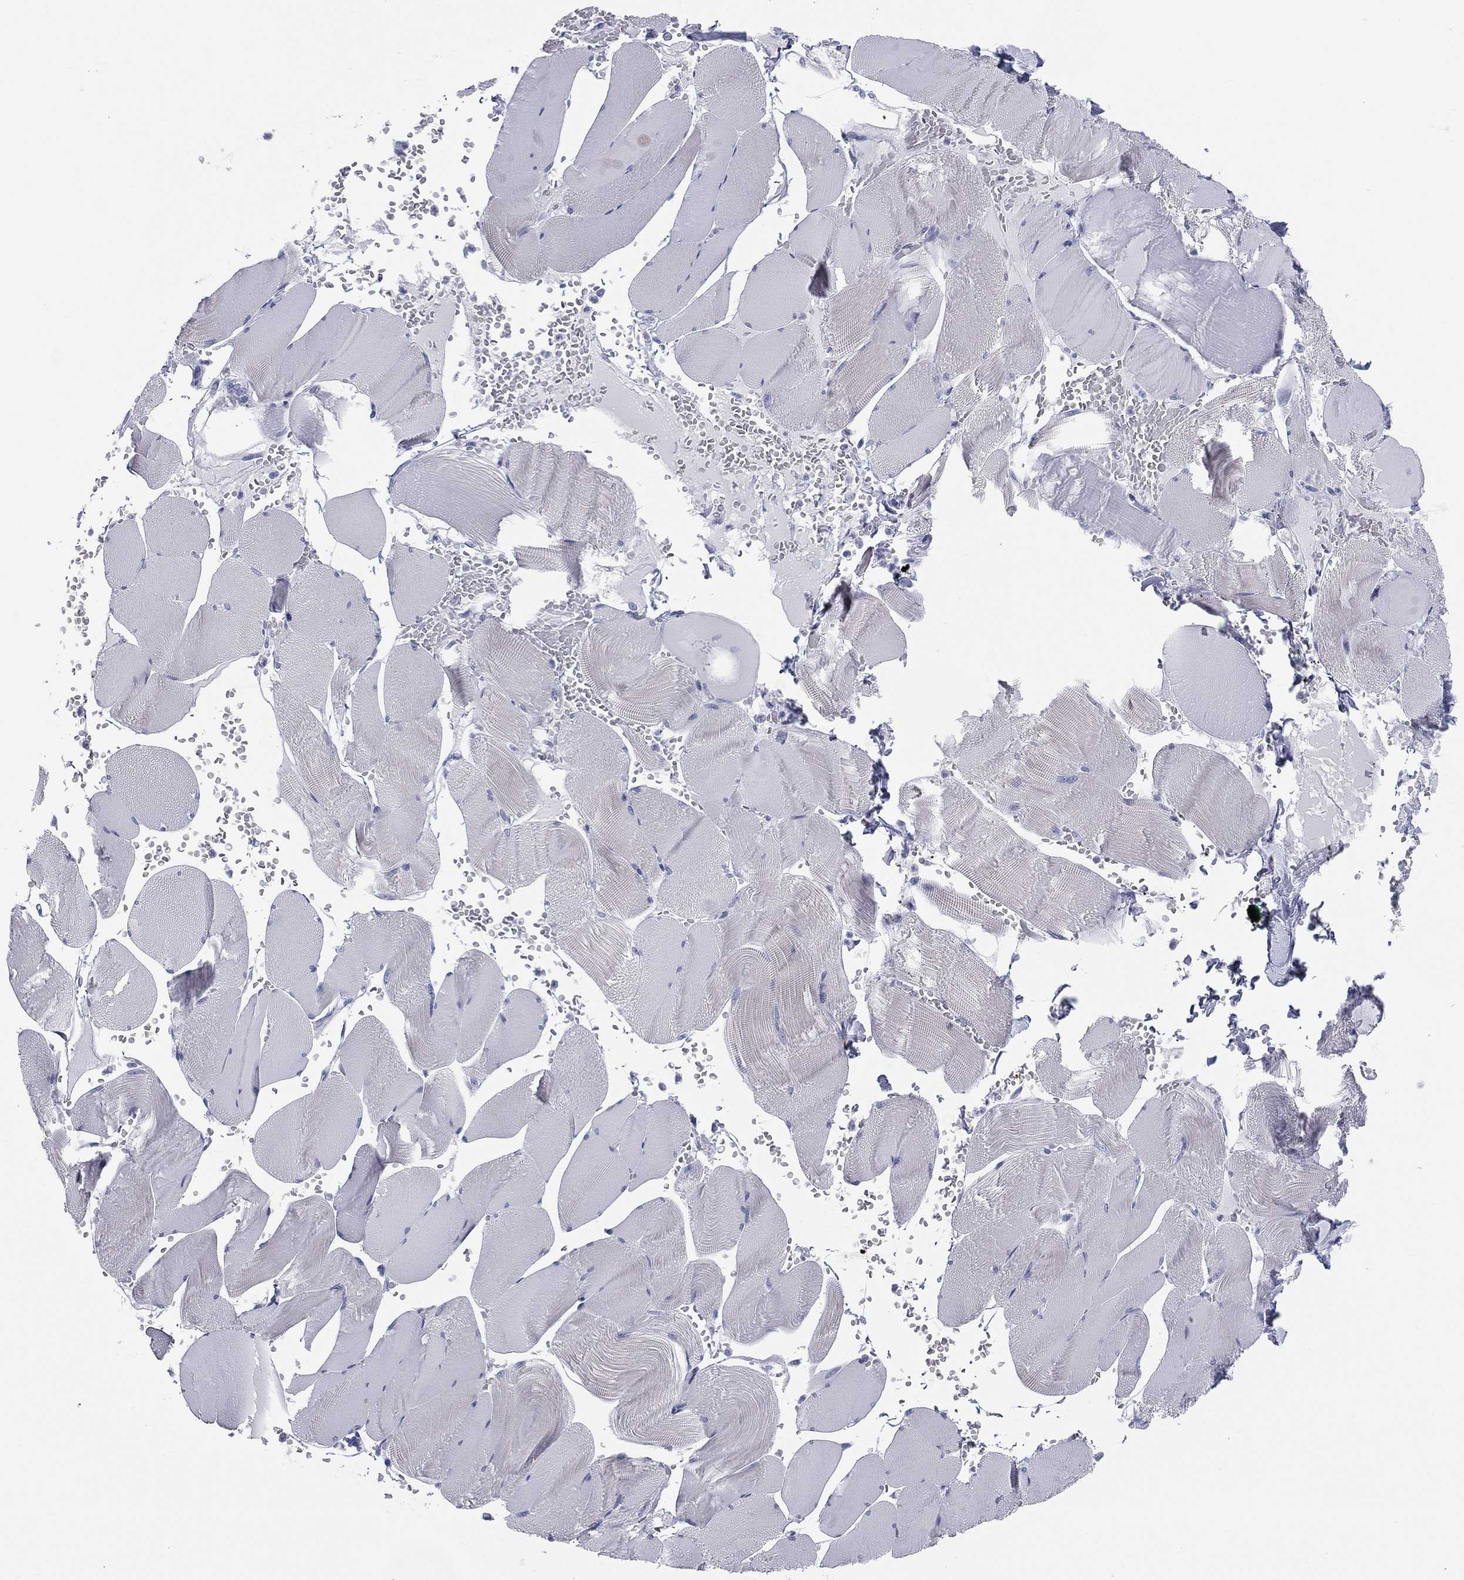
{"staining": {"intensity": "negative", "quantity": "none", "location": "none"}, "tissue": "skeletal muscle", "cell_type": "Myocytes", "image_type": "normal", "snomed": [{"axis": "morphology", "description": "Normal tissue, NOS"}, {"axis": "topography", "description": "Skeletal muscle"}], "caption": "This histopathology image is of unremarkable skeletal muscle stained with immunohistochemistry (IHC) to label a protein in brown with the nuclei are counter-stained blue. There is no expression in myocytes. (Stains: DAB IHC with hematoxylin counter stain, Microscopy: brightfield microscopy at high magnification).", "gene": "MLN", "patient": {"sex": "male", "age": 56}}